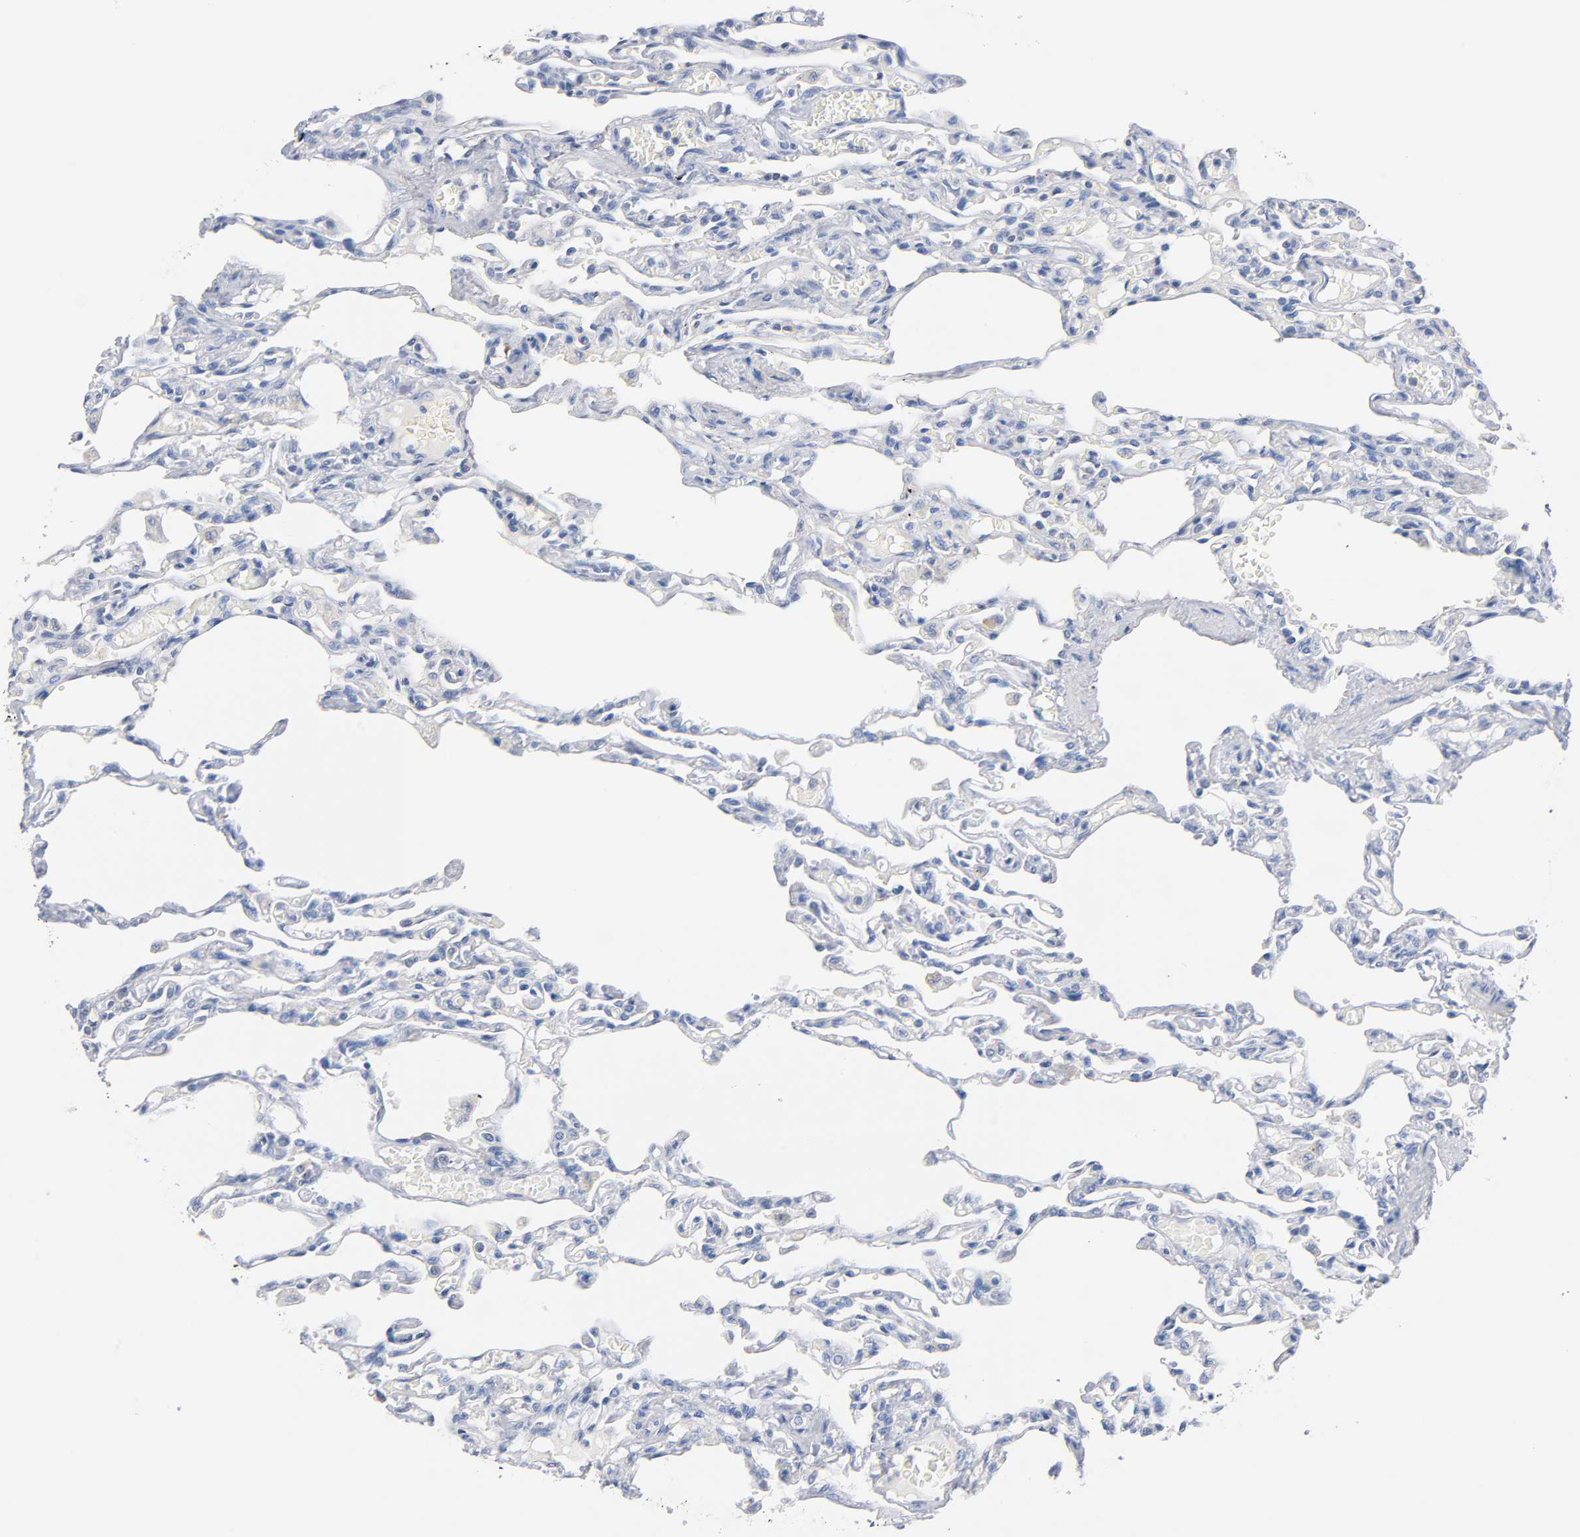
{"staining": {"intensity": "negative", "quantity": "none", "location": "none"}, "tissue": "lung", "cell_type": "Alveolar cells", "image_type": "normal", "snomed": [{"axis": "morphology", "description": "Normal tissue, NOS"}, {"axis": "topography", "description": "Lung"}], "caption": "Immunohistochemistry image of unremarkable lung stained for a protein (brown), which shows no staining in alveolar cells.", "gene": "MALT1", "patient": {"sex": "male", "age": 21}}